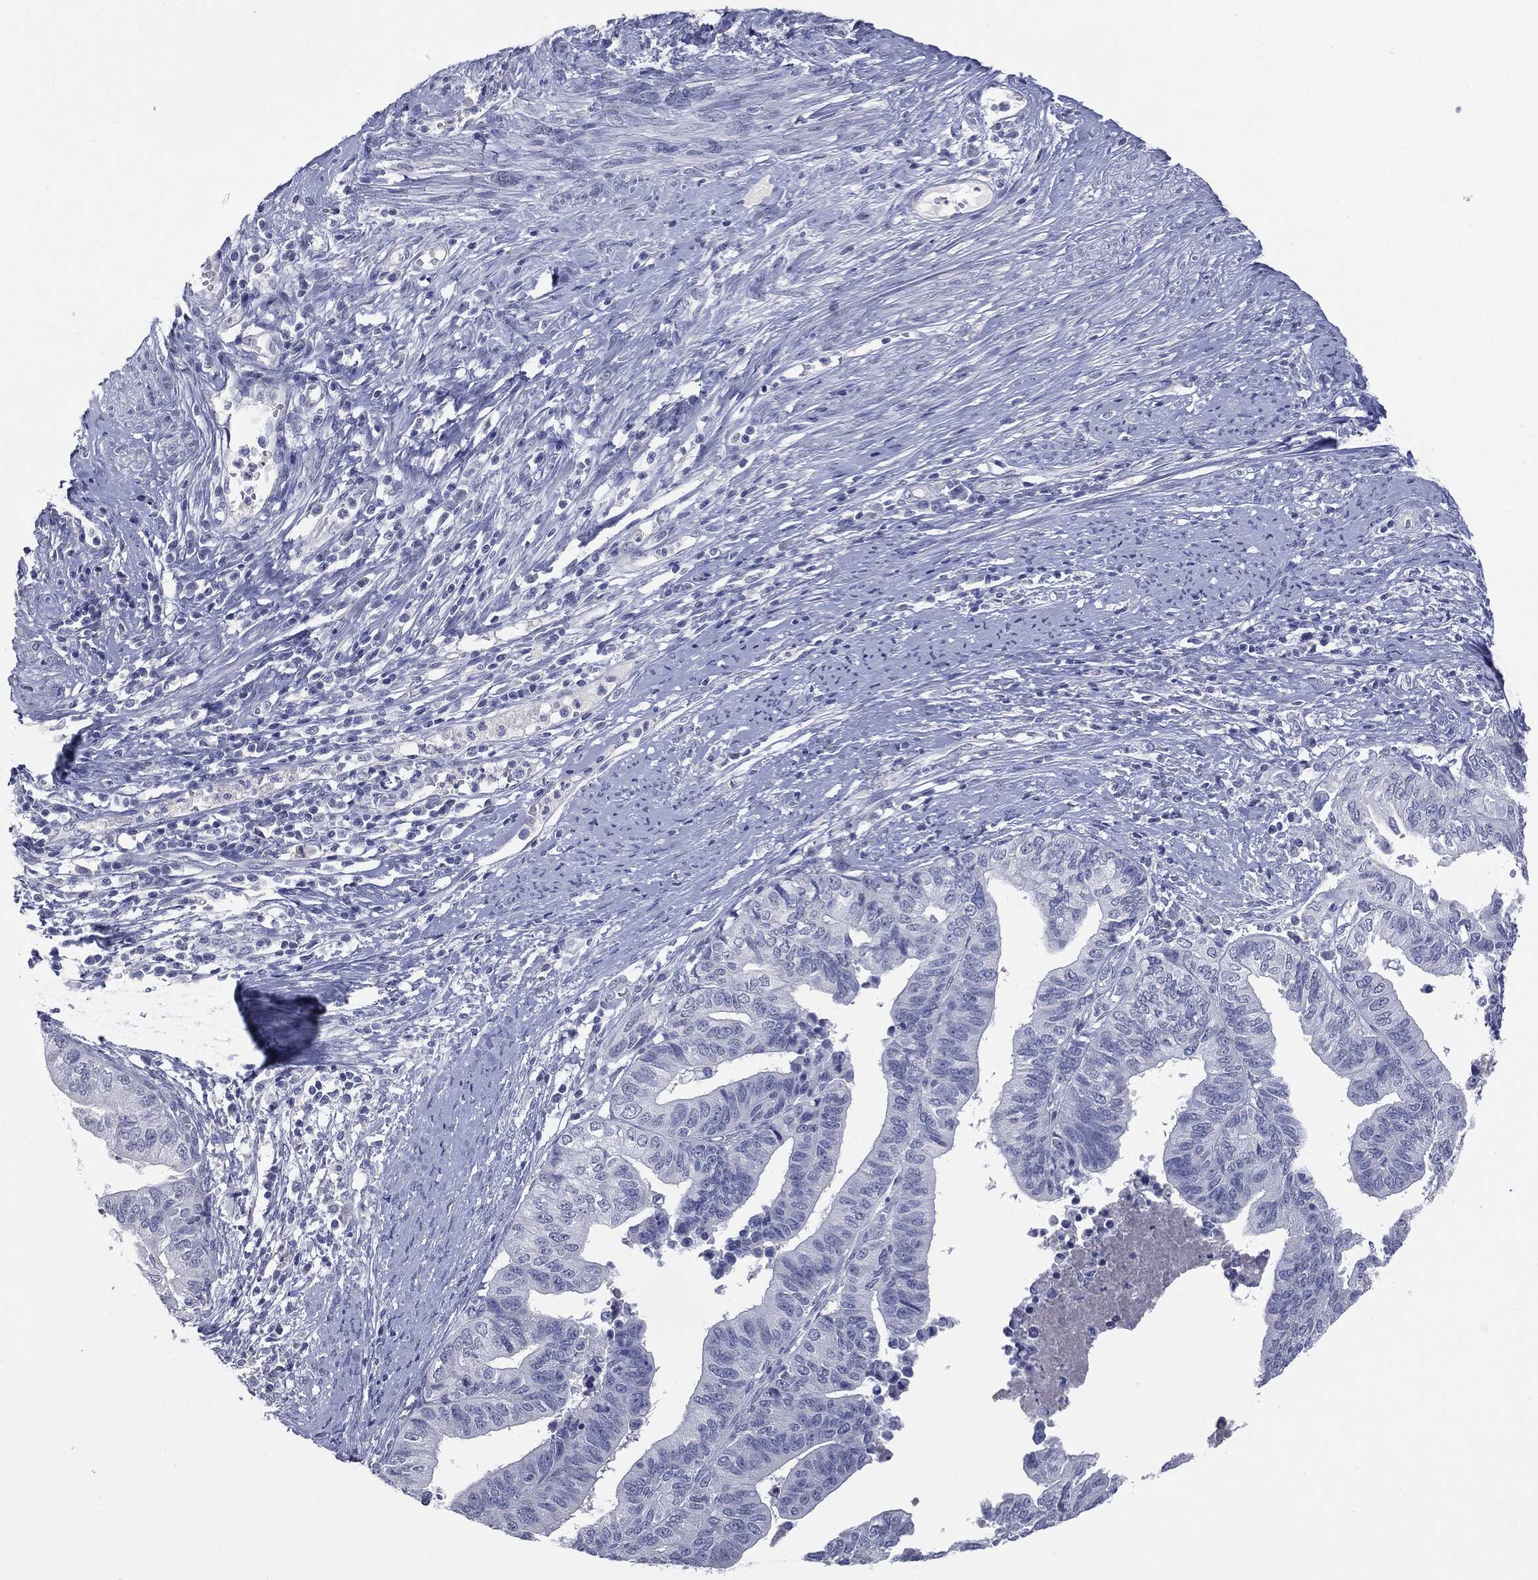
{"staining": {"intensity": "negative", "quantity": "none", "location": "none"}, "tissue": "endometrial cancer", "cell_type": "Tumor cells", "image_type": "cancer", "snomed": [{"axis": "morphology", "description": "Adenocarcinoma, NOS"}, {"axis": "topography", "description": "Endometrium"}], "caption": "The immunohistochemistry micrograph has no significant staining in tumor cells of endometrial adenocarcinoma tissue.", "gene": "TSHB", "patient": {"sex": "female", "age": 65}}